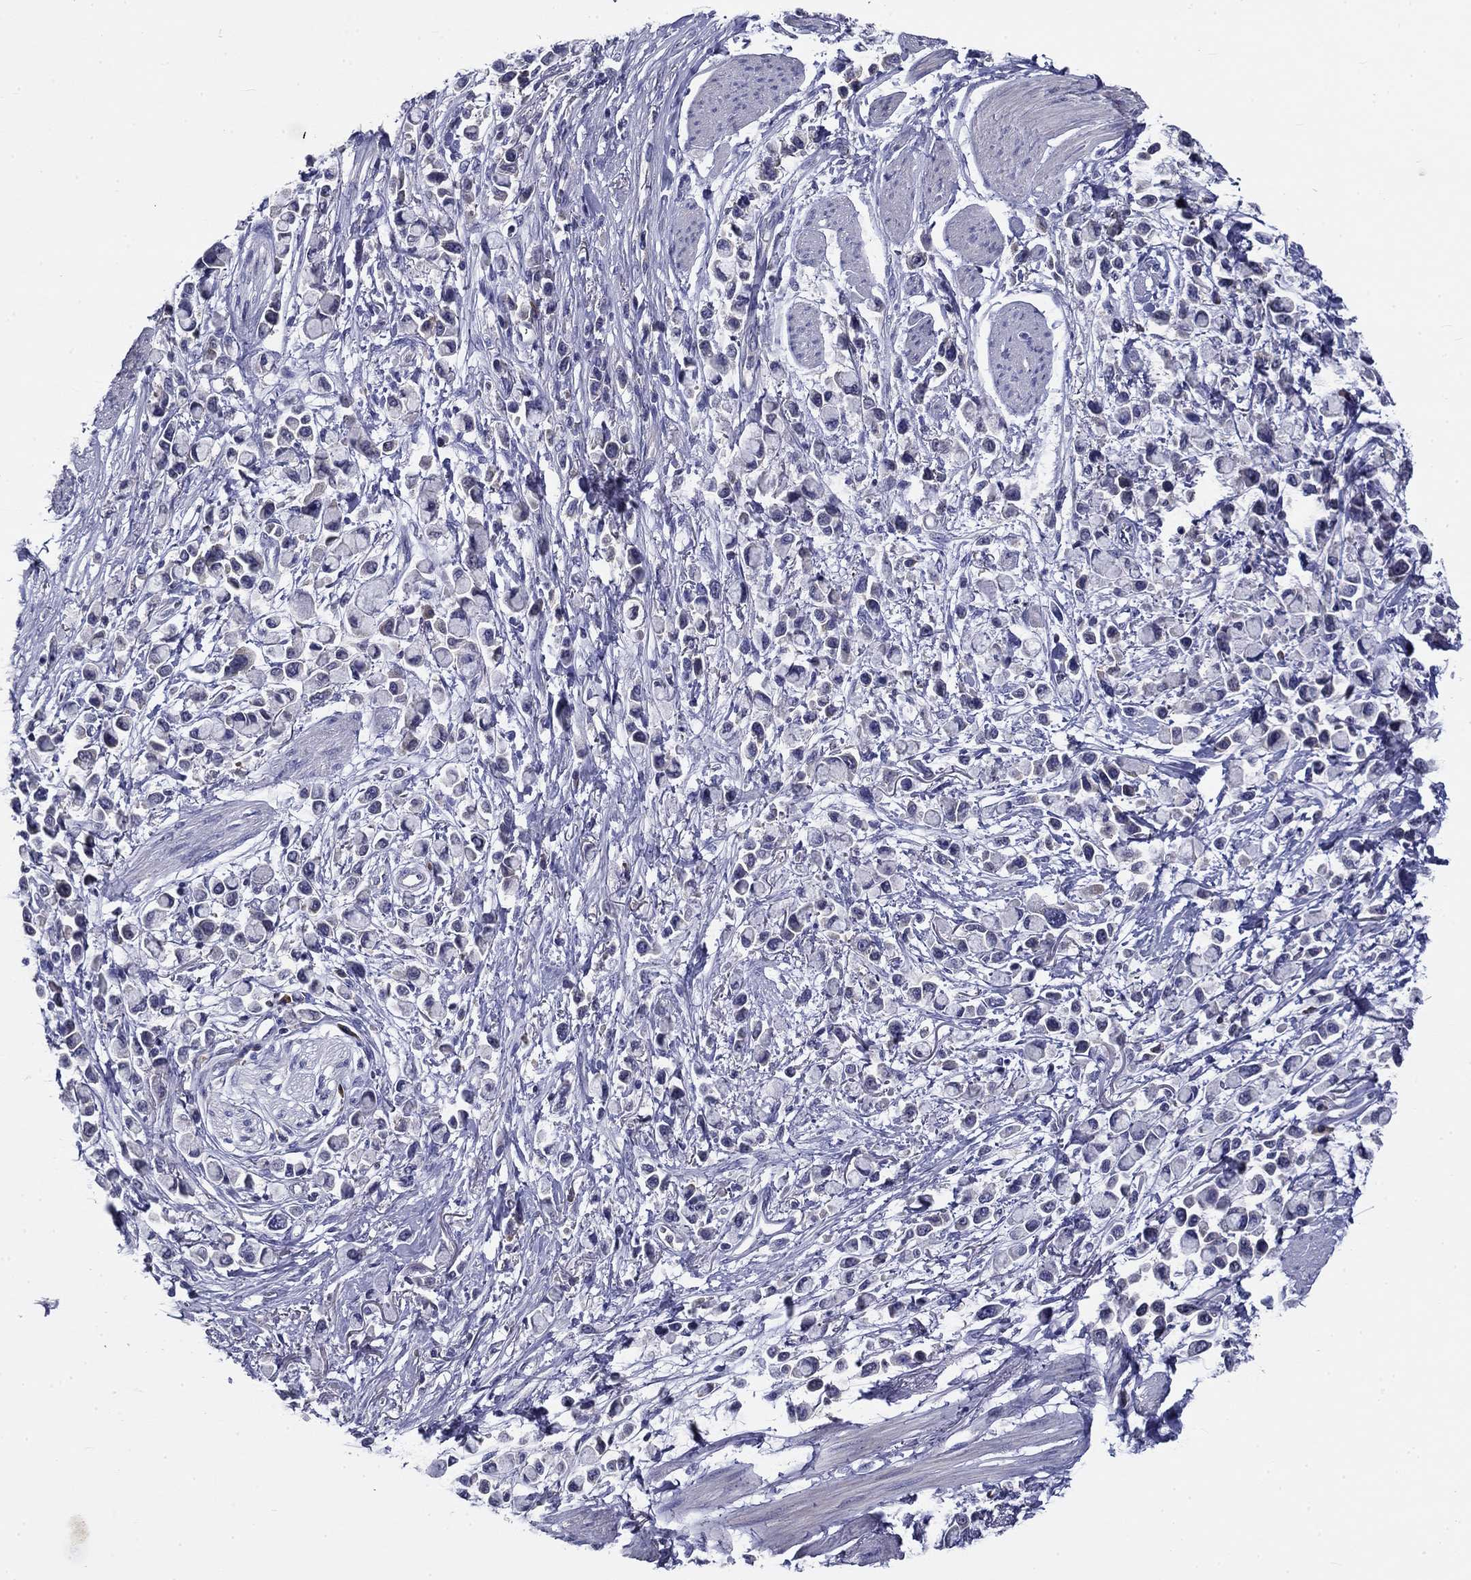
{"staining": {"intensity": "negative", "quantity": "none", "location": "none"}, "tissue": "stomach cancer", "cell_type": "Tumor cells", "image_type": "cancer", "snomed": [{"axis": "morphology", "description": "Adenocarcinoma, NOS"}, {"axis": "topography", "description": "Stomach"}], "caption": "A high-resolution image shows immunohistochemistry (IHC) staining of stomach cancer, which demonstrates no significant staining in tumor cells.", "gene": "POU2F2", "patient": {"sex": "female", "age": 81}}